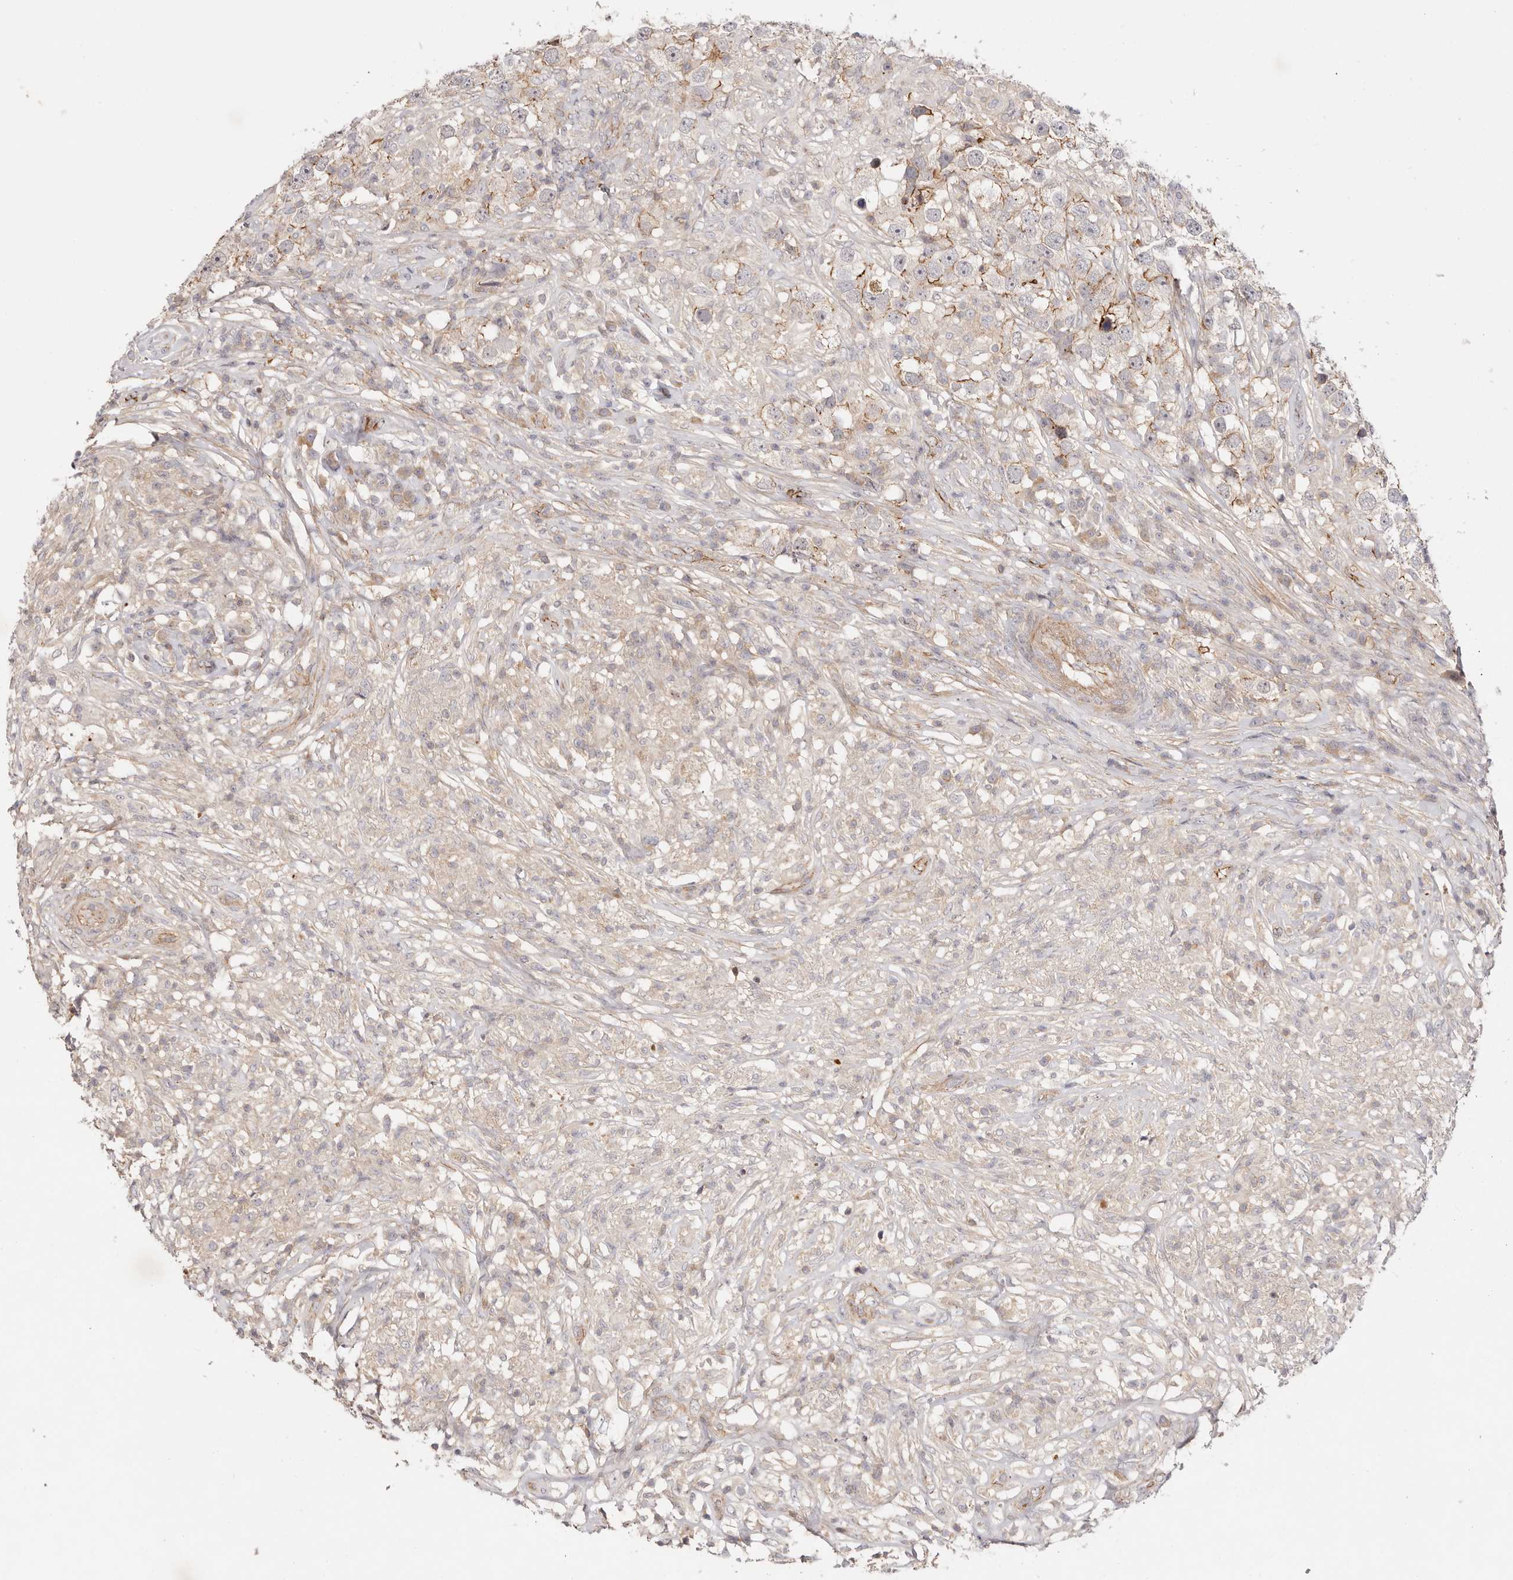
{"staining": {"intensity": "moderate", "quantity": ">75%", "location": "cytoplasmic/membranous"}, "tissue": "testis cancer", "cell_type": "Tumor cells", "image_type": "cancer", "snomed": [{"axis": "morphology", "description": "Seminoma, NOS"}, {"axis": "topography", "description": "Testis"}], "caption": "Human seminoma (testis) stained with a protein marker exhibits moderate staining in tumor cells.", "gene": "SLC35B2", "patient": {"sex": "male", "age": 49}}